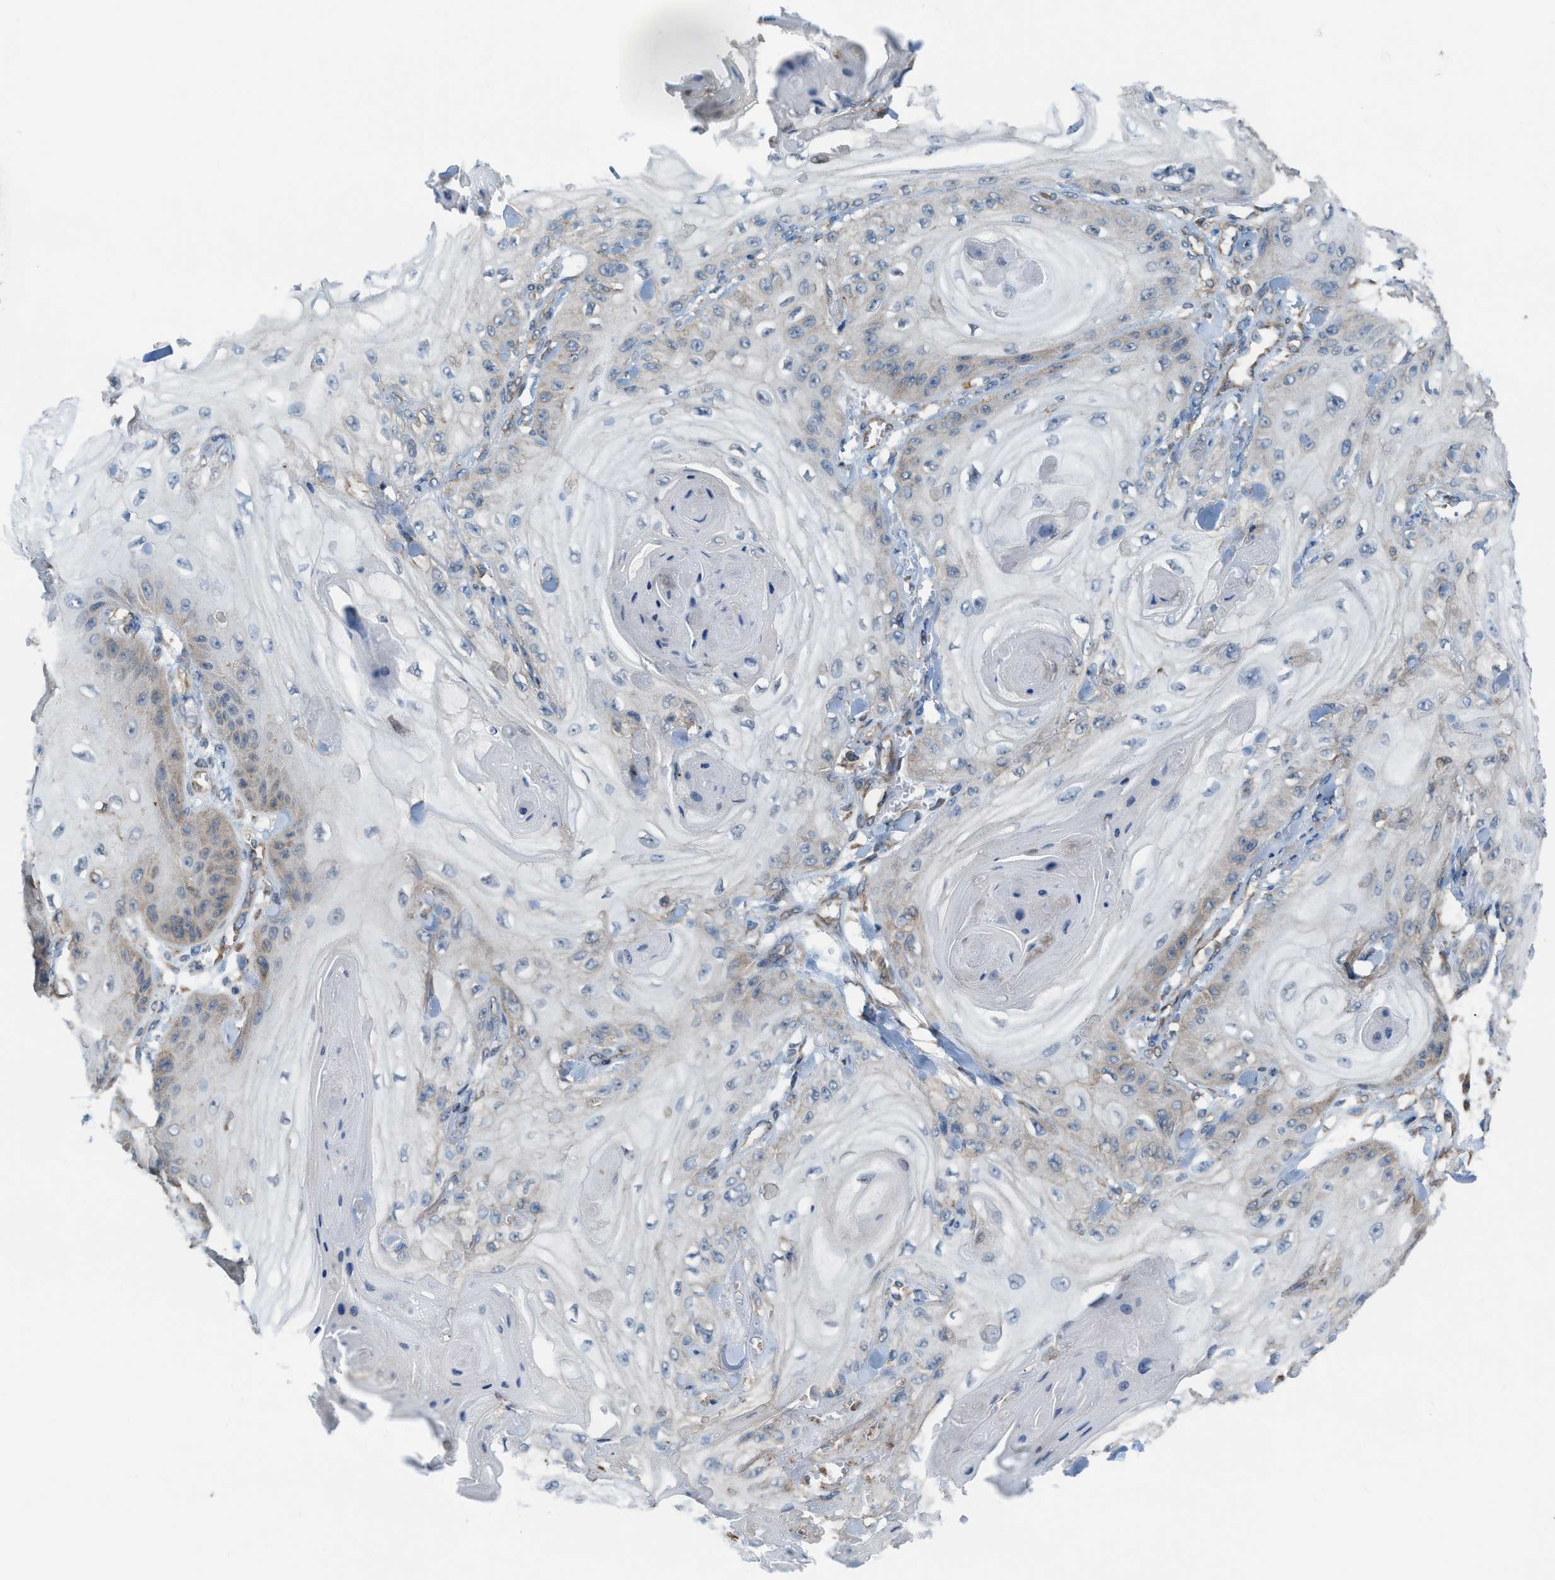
{"staining": {"intensity": "moderate", "quantity": "<25%", "location": "cytoplasmic/membranous"}, "tissue": "skin cancer", "cell_type": "Tumor cells", "image_type": "cancer", "snomed": [{"axis": "morphology", "description": "Squamous cell carcinoma, NOS"}, {"axis": "topography", "description": "Skin"}], "caption": "Human skin squamous cell carcinoma stained with a brown dye shows moderate cytoplasmic/membranous positive expression in approximately <25% of tumor cells.", "gene": "PLAA", "patient": {"sex": "male", "age": 74}}